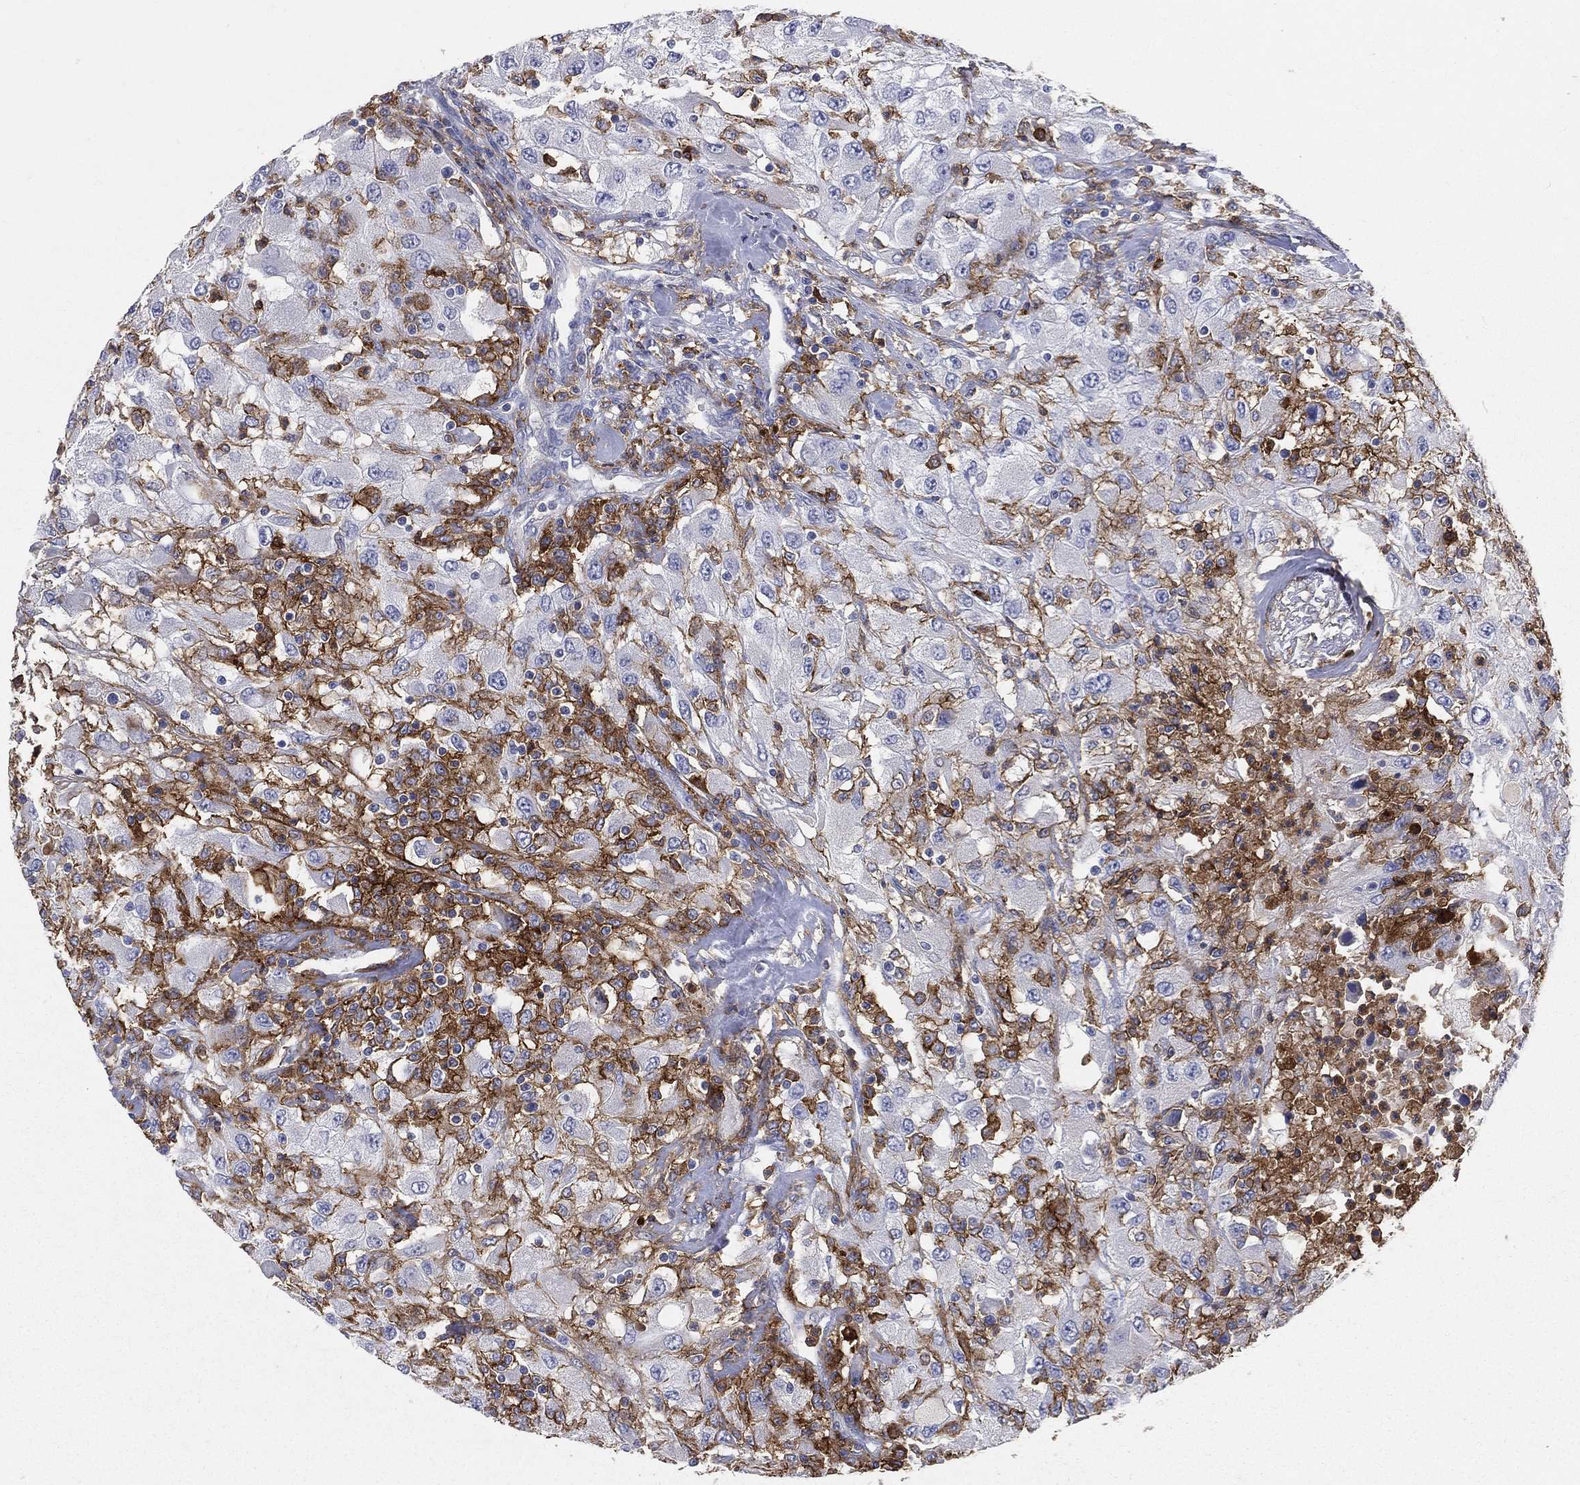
{"staining": {"intensity": "negative", "quantity": "none", "location": "none"}, "tissue": "renal cancer", "cell_type": "Tumor cells", "image_type": "cancer", "snomed": [{"axis": "morphology", "description": "Adenocarcinoma, NOS"}, {"axis": "topography", "description": "Kidney"}], "caption": "Immunohistochemical staining of renal cancer exhibits no significant staining in tumor cells.", "gene": "CD33", "patient": {"sex": "female", "age": 67}}